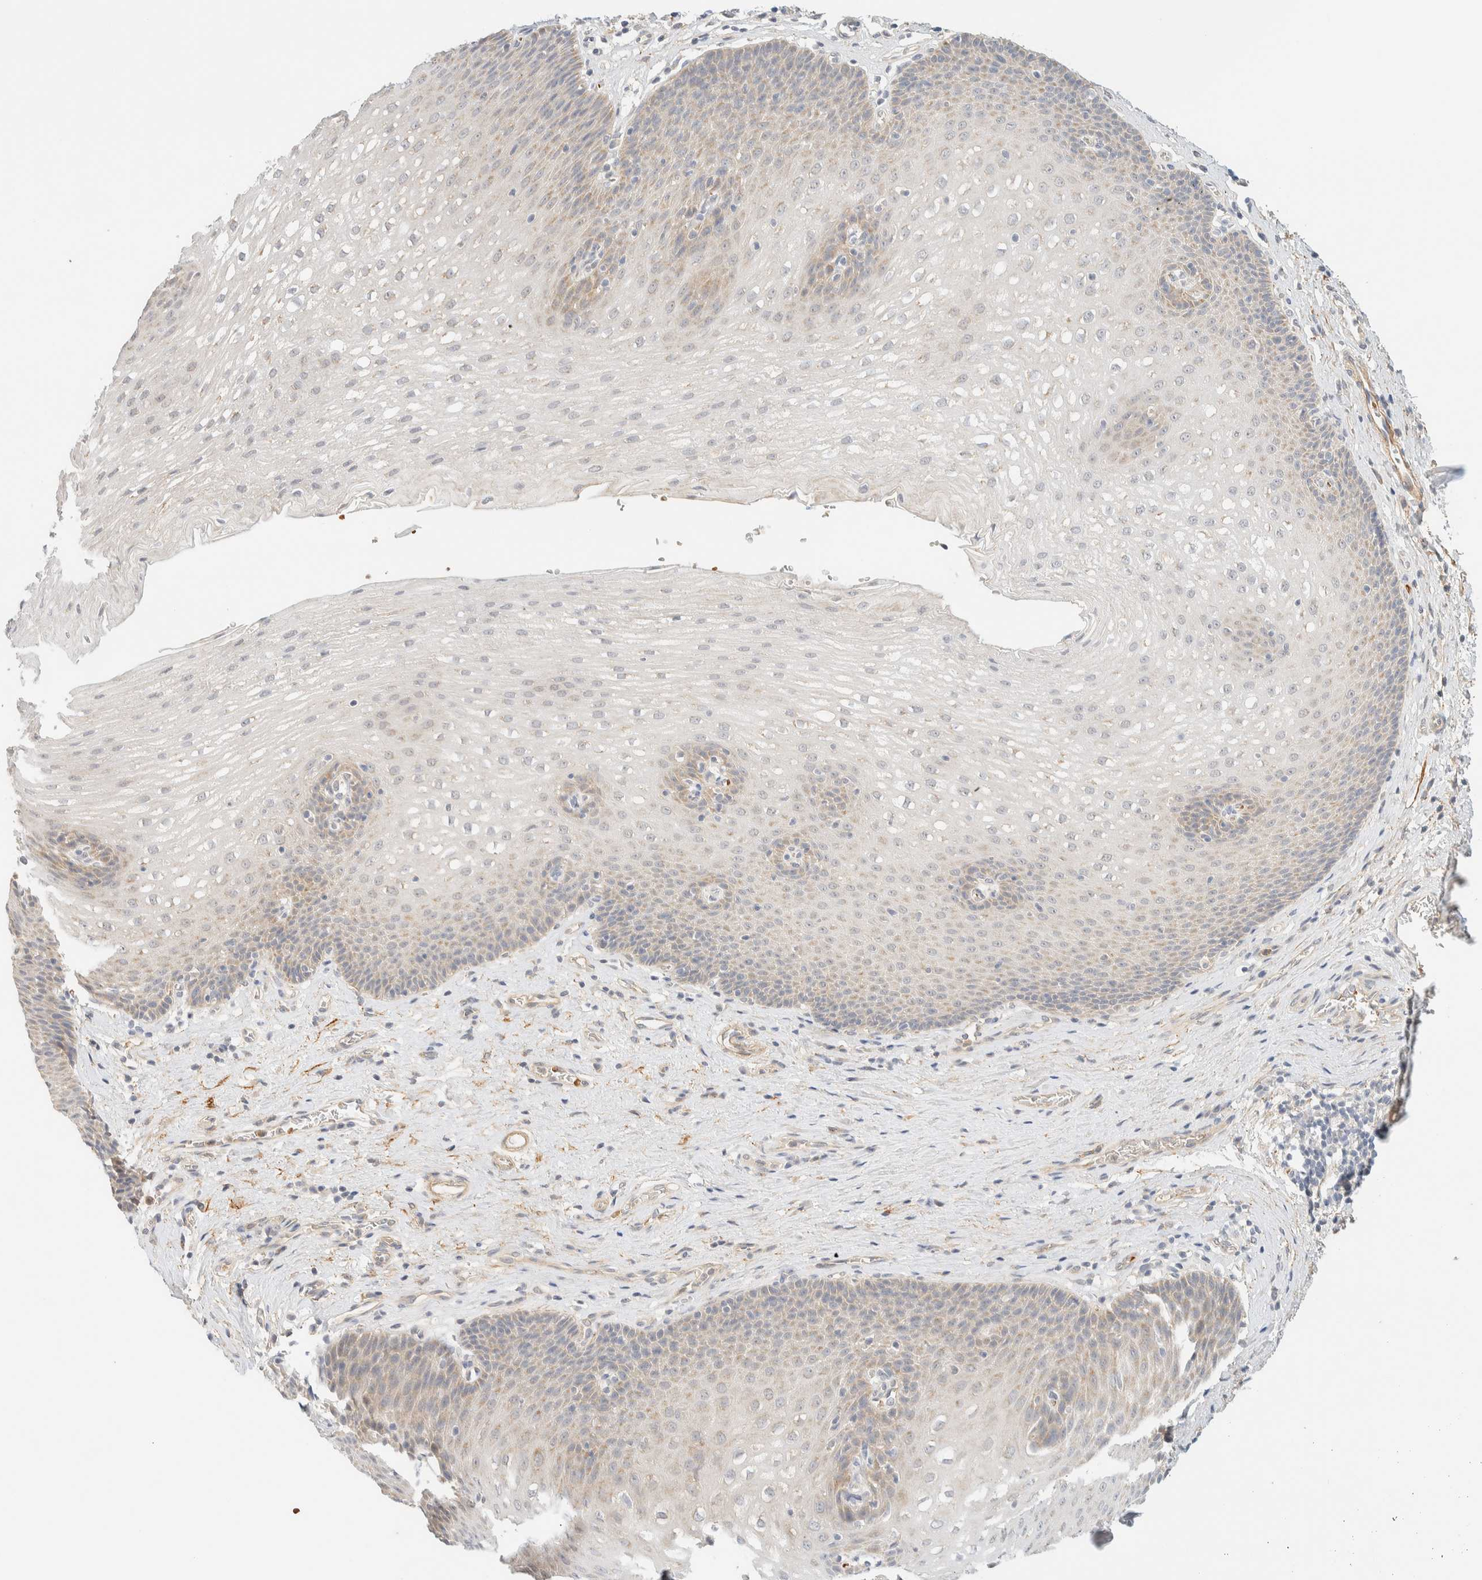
{"staining": {"intensity": "moderate", "quantity": "25%-75%", "location": "cytoplasmic/membranous"}, "tissue": "esophagus", "cell_type": "Squamous epithelial cells", "image_type": "normal", "snomed": [{"axis": "morphology", "description": "Normal tissue, NOS"}, {"axis": "topography", "description": "Esophagus"}], "caption": "This histopathology image demonstrates immunohistochemistry staining of unremarkable human esophagus, with medium moderate cytoplasmic/membranous staining in about 25%-75% of squamous epithelial cells.", "gene": "TNK1", "patient": {"sex": "male", "age": 48}}